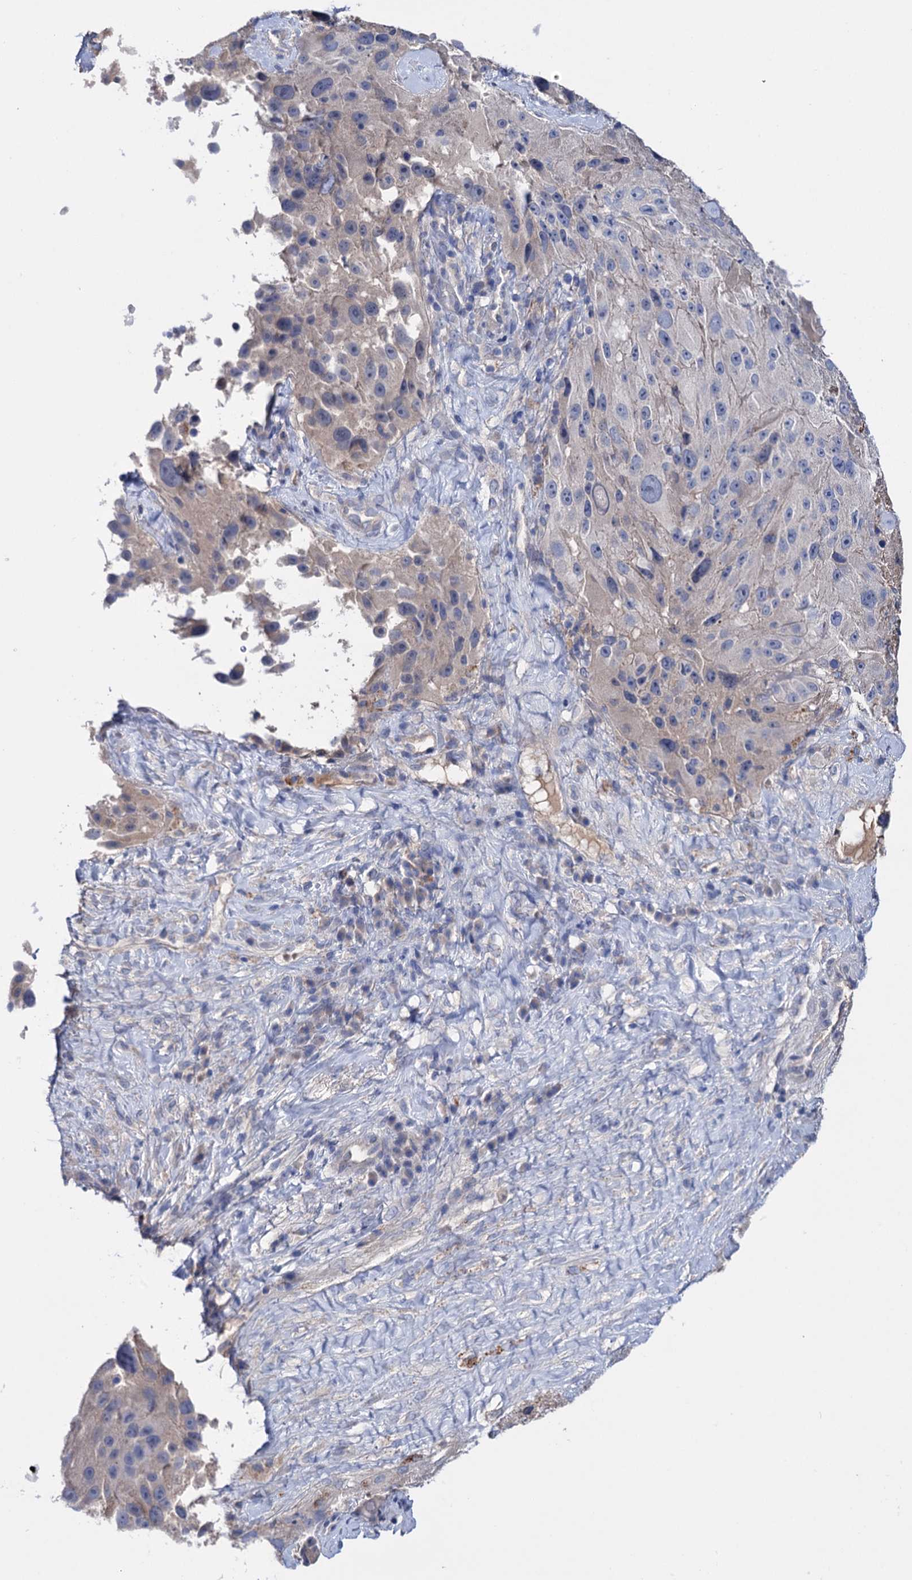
{"staining": {"intensity": "negative", "quantity": "none", "location": "none"}, "tissue": "melanoma", "cell_type": "Tumor cells", "image_type": "cancer", "snomed": [{"axis": "morphology", "description": "Malignant melanoma, Metastatic site"}, {"axis": "topography", "description": "Lymph node"}], "caption": "Human melanoma stained for a protein using immunohistochemistry (IHC) displays no positivity in tumor cells.", "gene": "PPP1R32", "patient": {"sex": "male", "age": 62}}